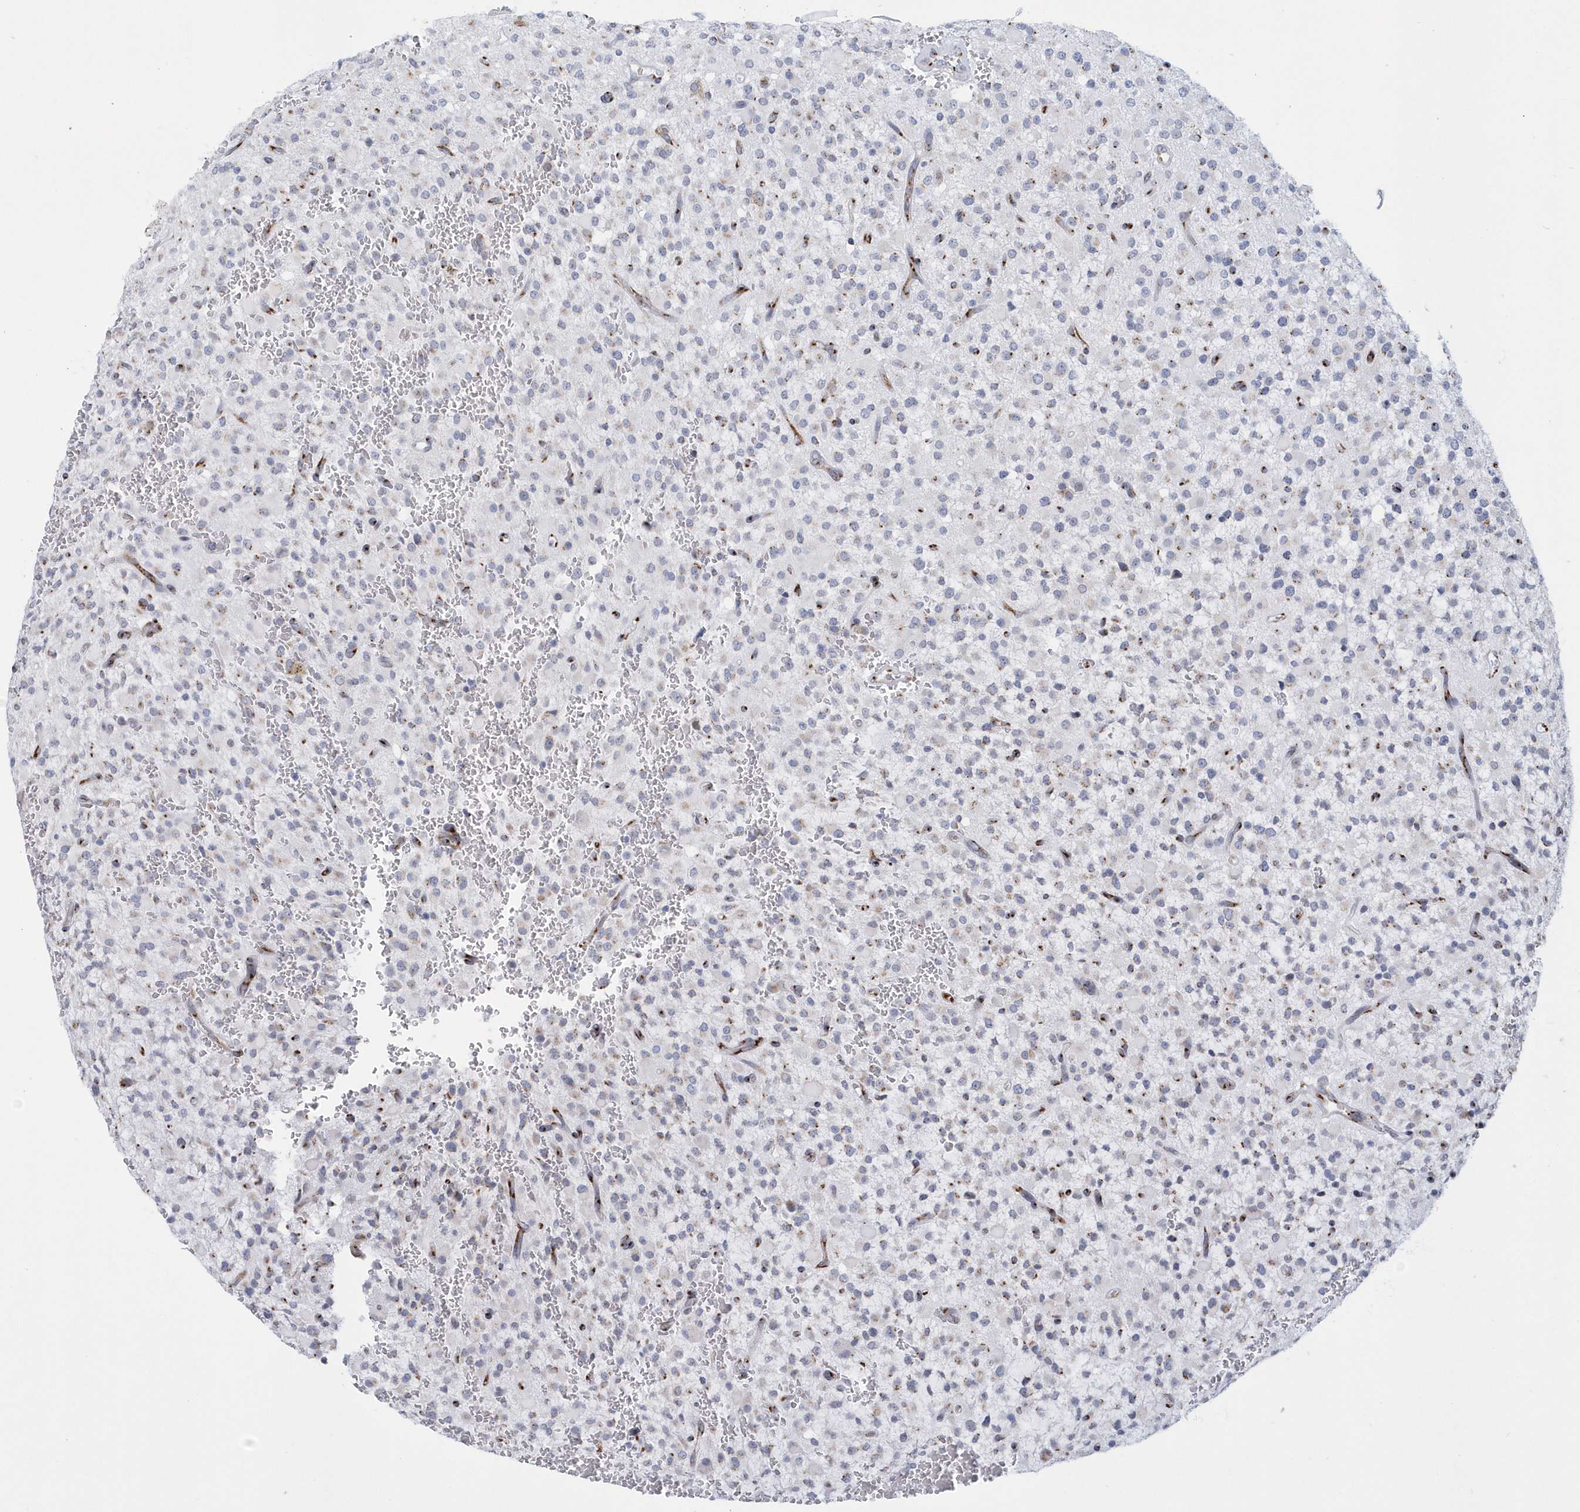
{"staining": {"intensity": "negative", "quantity": "none", "location": "none"}, "tissue": "glioma", "cell_type": "Tumor cells", "image_type": "cancer", "snomed": [{"axis": "morphology", "description": "Glioma, malignant, High grade"}, {"axis": "topography", "description": "Brain"}], "caption": "Tumor cells are negative for protein expression in human glioma.", "gene": "SLX9", "patient": {"sex": "male", "age": 34}}